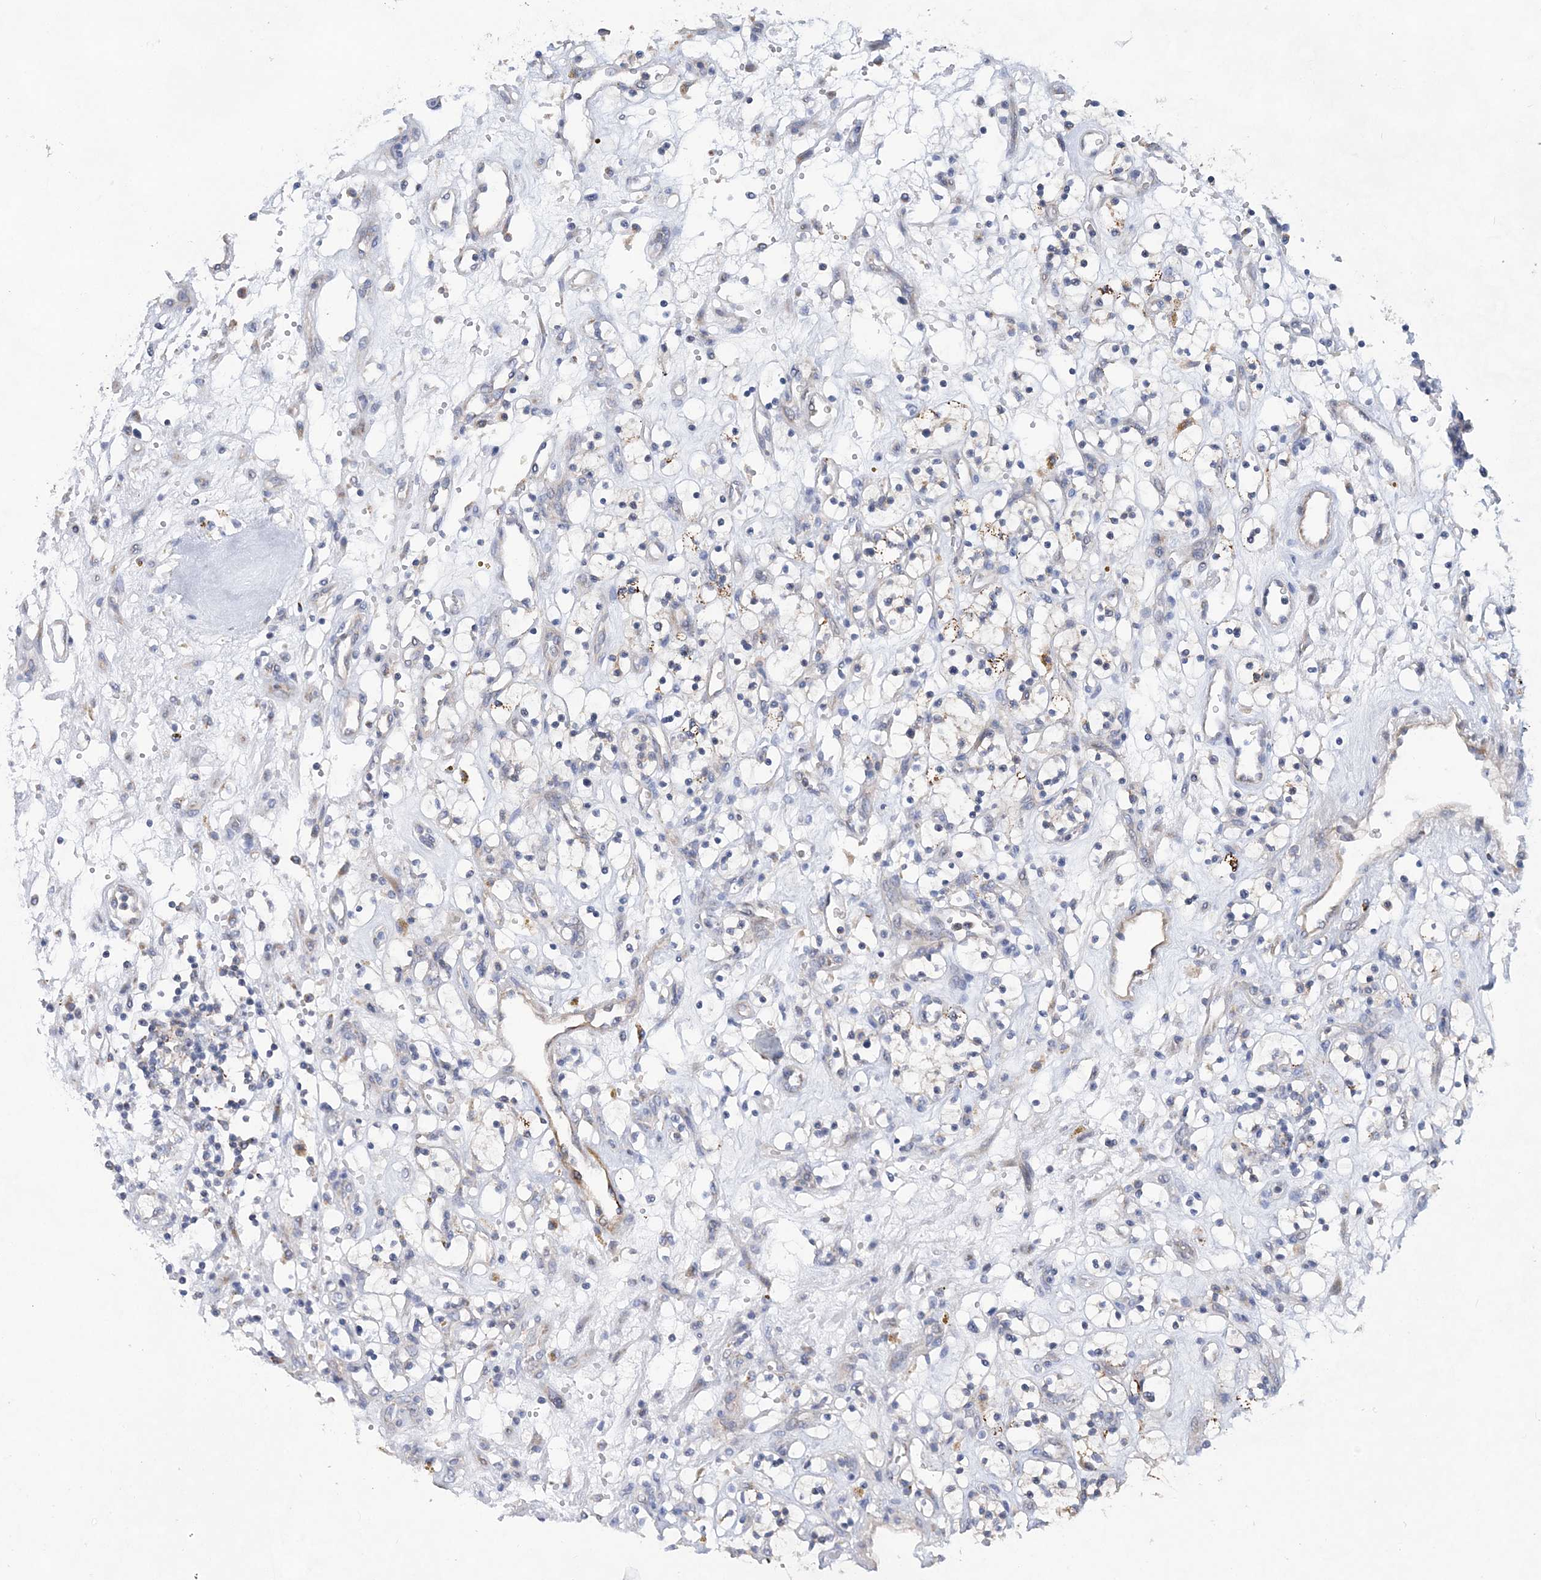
{"staining": {"intensity": "negative", "quantity": "none", "location": "none"}, "tissue": "renal cancer", "cell_type": "Tumor cells", "image_type": "cancer", "snomed": [{"axis": "morphology", "description": "Adenocarcinoma, NOS"}, {"axis": "topography", "description": "Kidney"}], "caption": "Human renal cancer (adenocarcinoma) stained for a protein using IHC reveals no expression in tumor cells.", "gene": "TRAPPC13", "patient": {"sex": "female", "age": 57}}